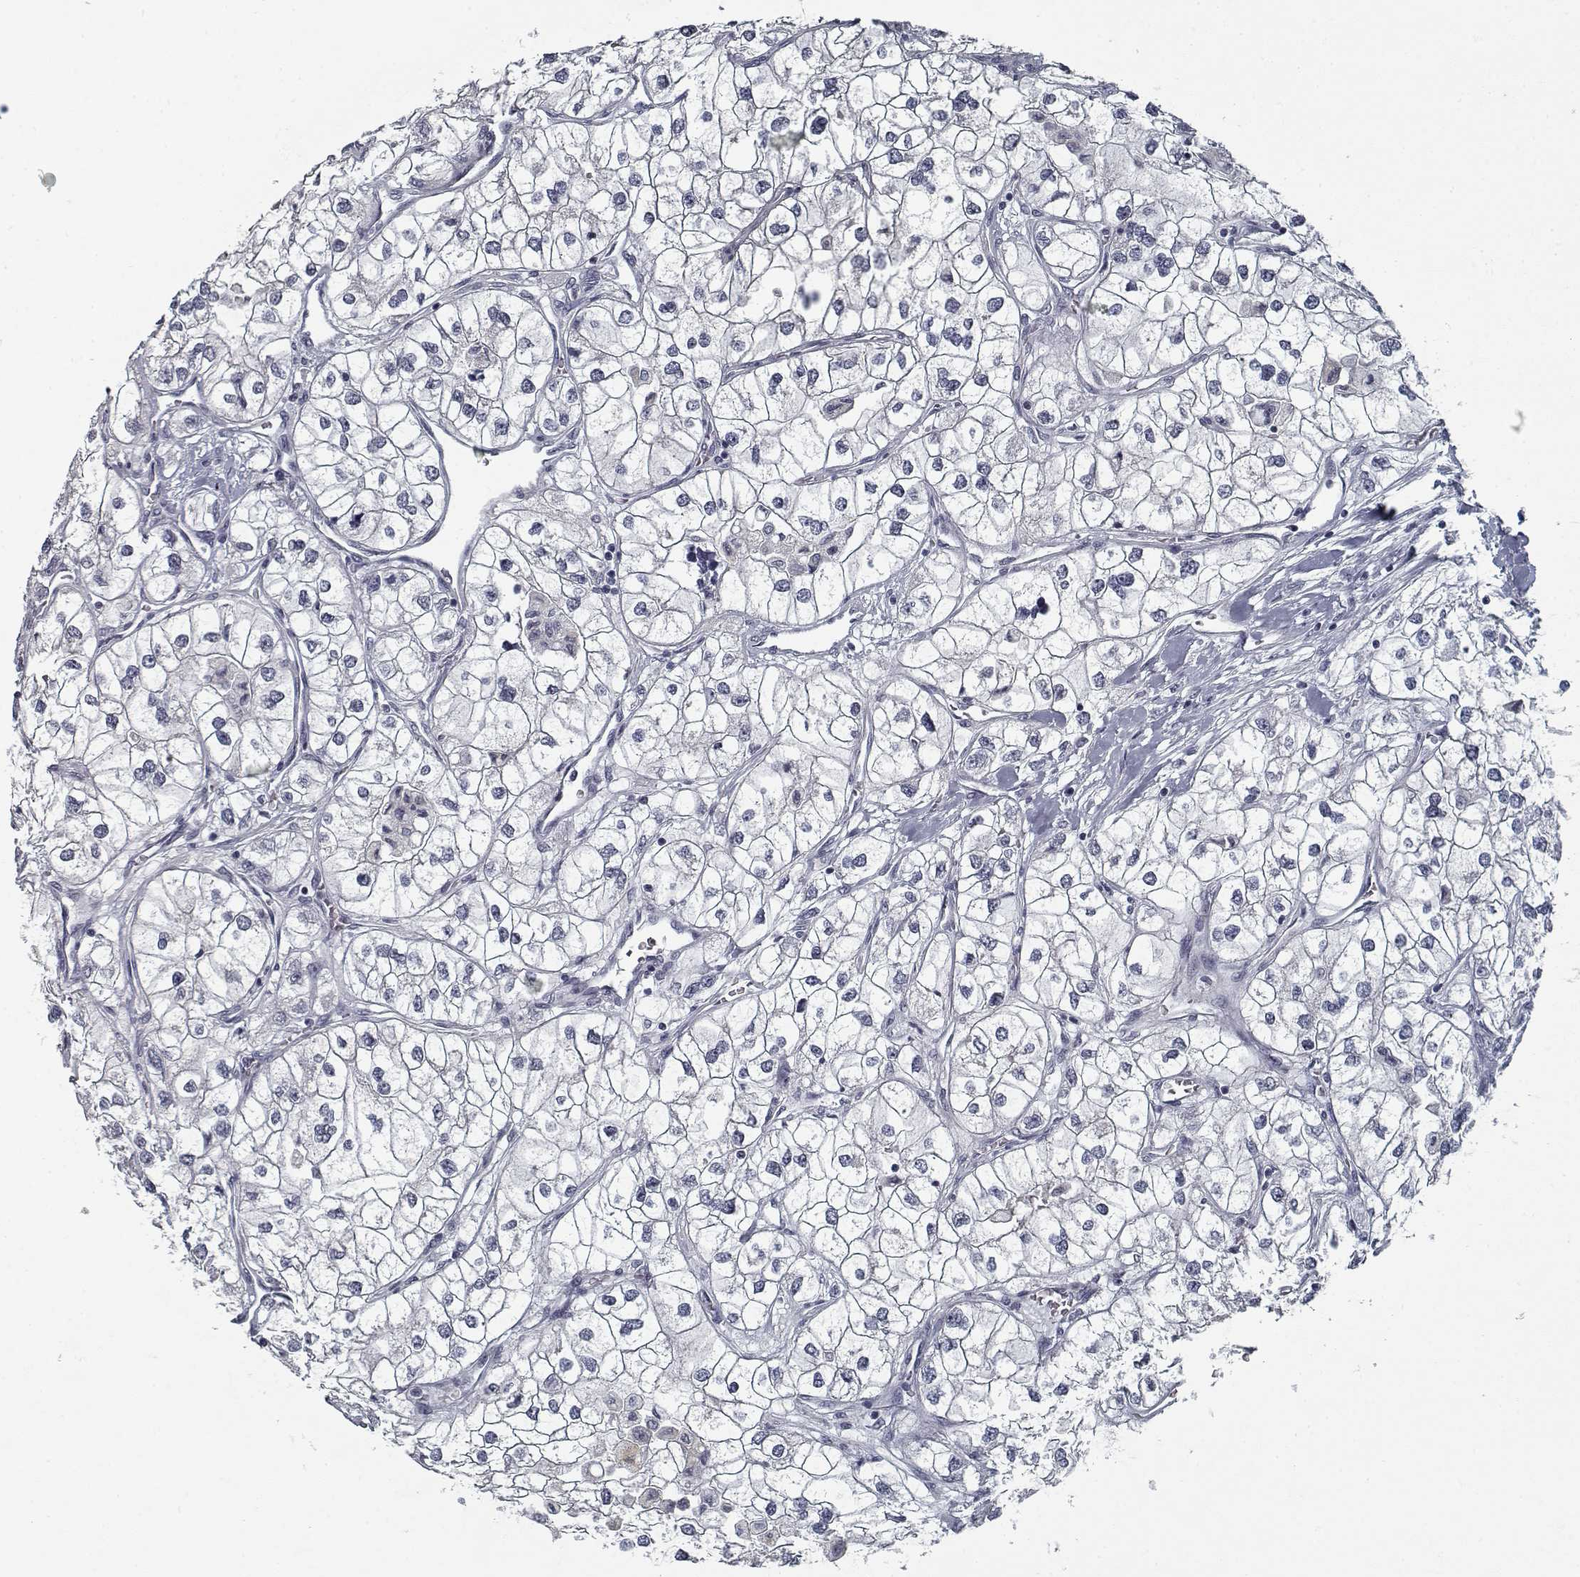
{"staining": {"intensity": "negative", "quantity": "none", "location": "none"}, "tissue": "renal cancer", "cell_type": "Tumor cells", "image_type": "cancer", "snomed": [{"axis": "morphology", "description": "Adenocarcinoma, NOS"}, {"axis": "topography", "description": "Kidney"}], "caption": "Immunohistochemistry micrograph of neoplastic tissue: human renal adenocarcinoma stained with DAB (3,3'-diaminobenzidine) reveals no significant protein positivity in tumor cells.", "gene": "GAD2", "patient": {"sex": "male", "age": 59}}